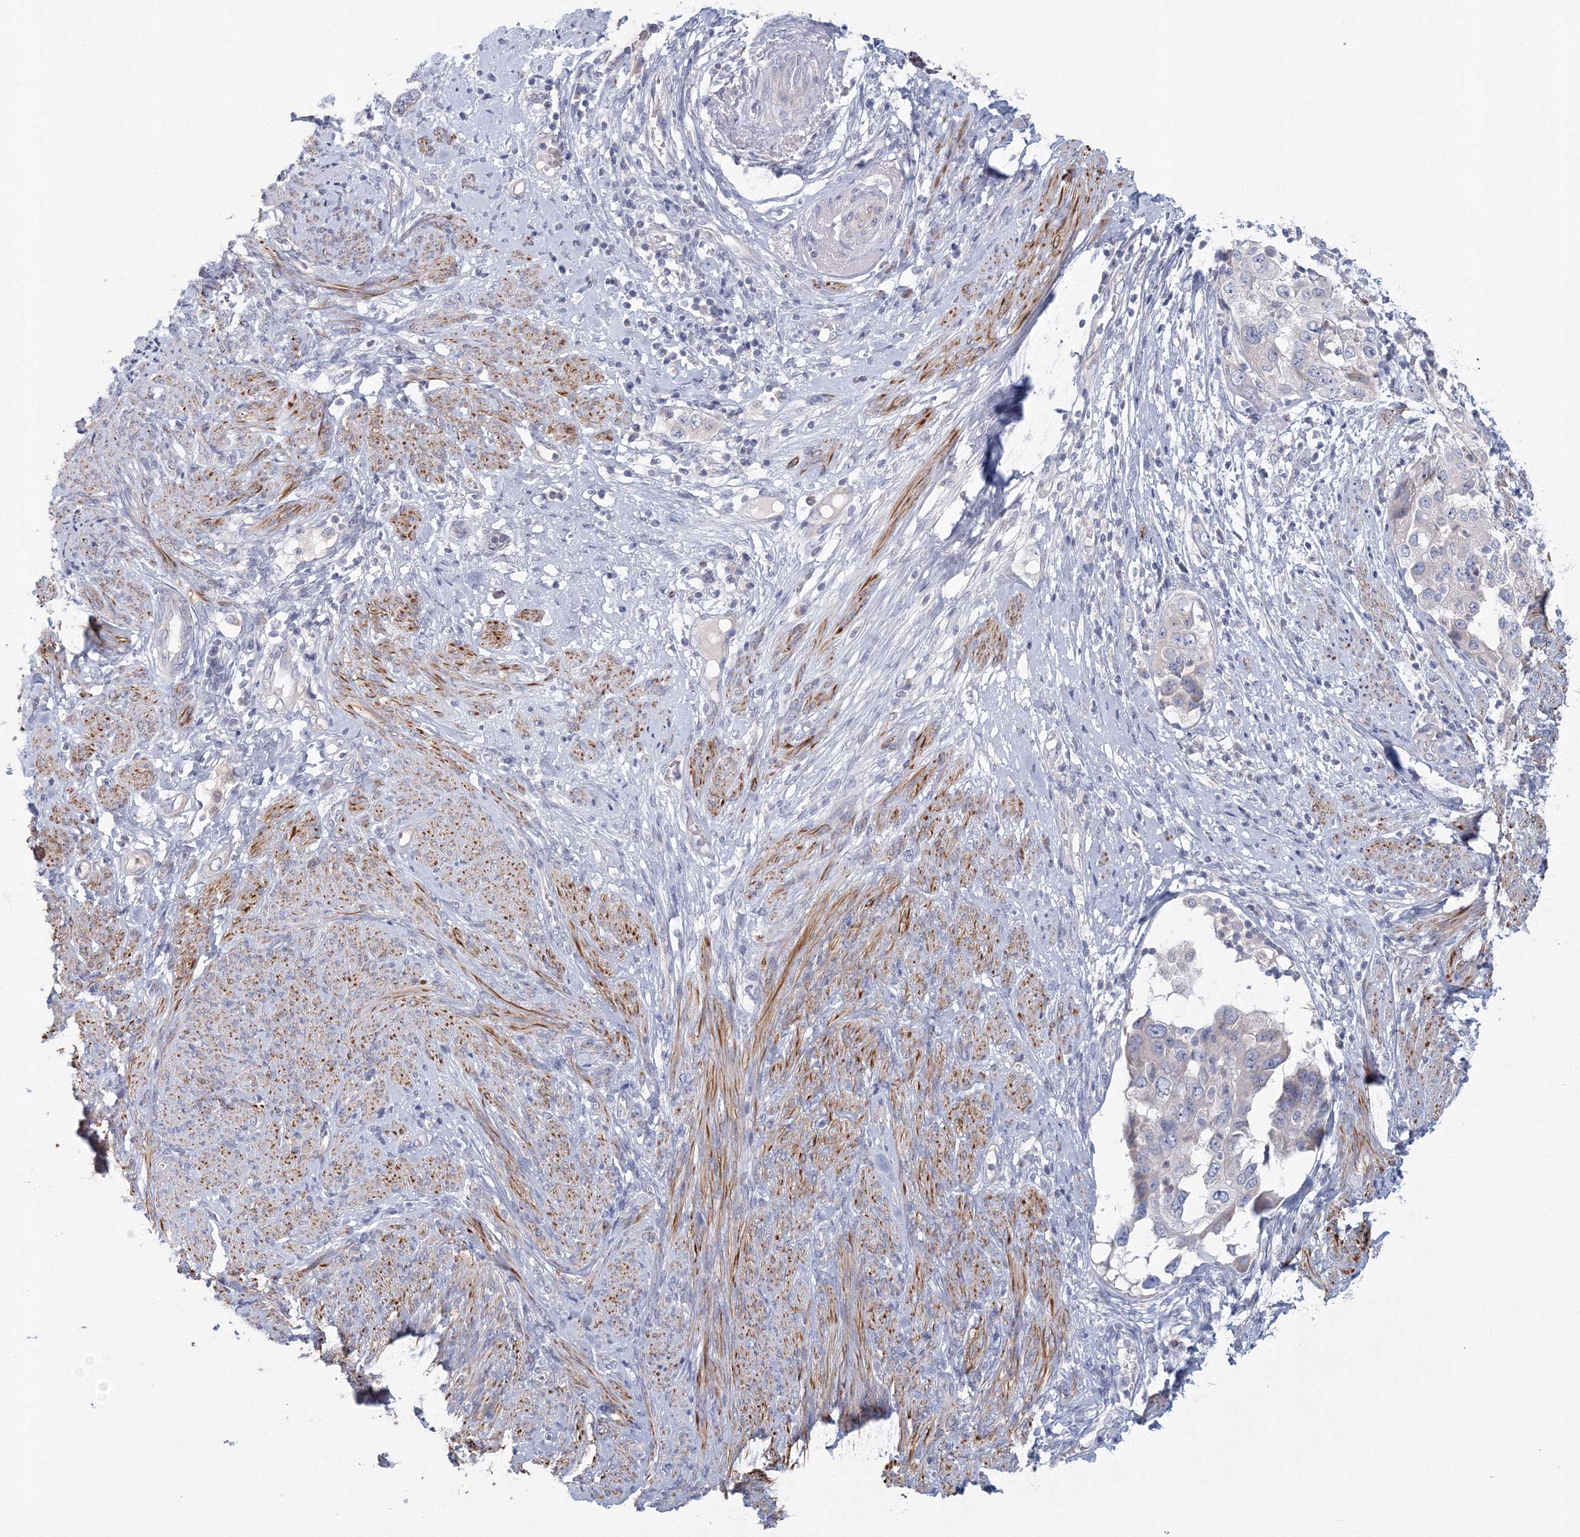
{"staining": {"intensity": "negative", "quantity": "none", "location": "none"}, "tissue": "endometrial cancer", "cell_type": "Tumor cells", "image_type": "cancer", "snomed": [{"axis": "morphology", "description": "Adenocarcinoma, NOS"}, {"axis": "topography", "description": "Endometrium"}], "caption": "An immunohistochemistry histopathology image of endometrial adenocarcinoma is shown. There is no staining in tumor cells of endometrial adenocarcinoma.", "gene": "TACC2", "patient": {"sex": "female", "age": 85}}